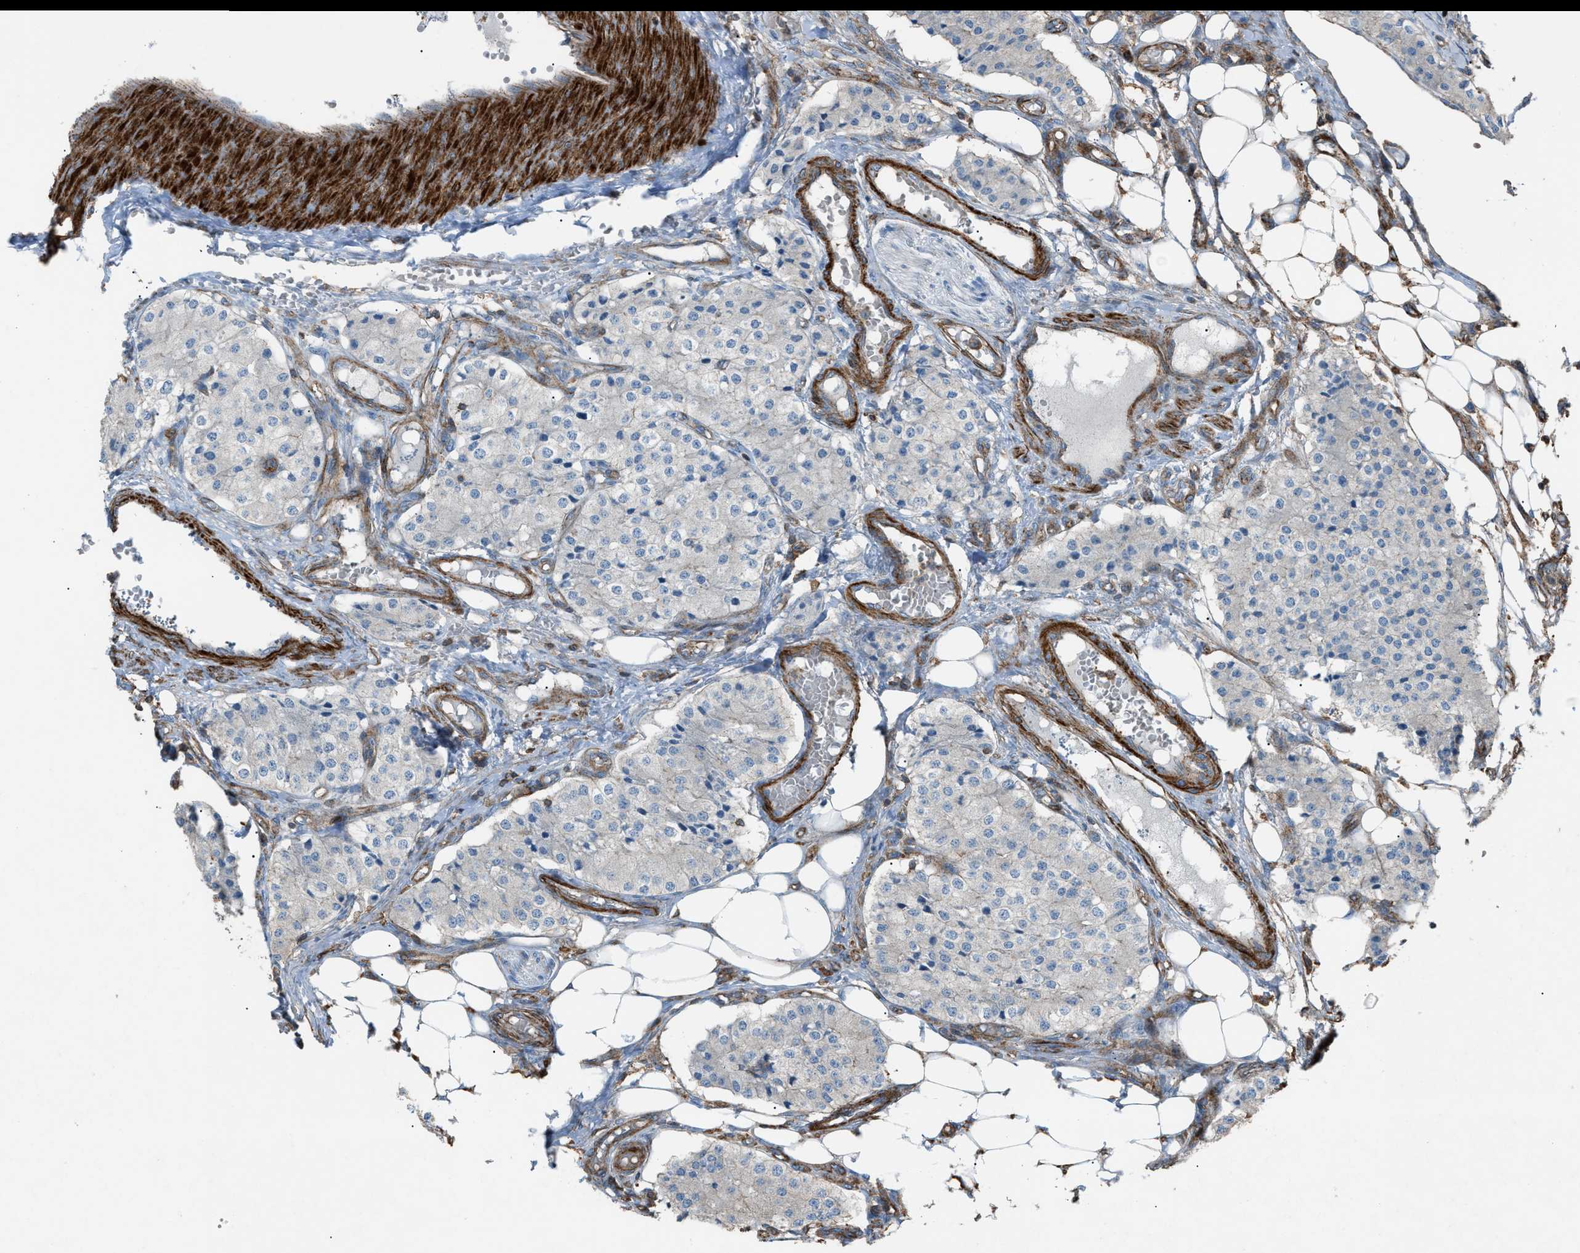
{"staining": {"intensity": "negative", "quantity": "none", "location": "none"}, "tissue": "carcinoid", "cell_type": "Tumor cells", "image_type": "cancer", "snomed": [{"axis": "morphology", "description": "Carcinoid, malignant, NOS"}, {"axis": "topography", "description": "Colon"}], "caption": "This is an immunohistochemistry (IHC) micrograph of carcinoid (malignant). There is no staining in tumor cells.", "gene": "NCK2", "patient": {"sex": "female", "age": 52}}